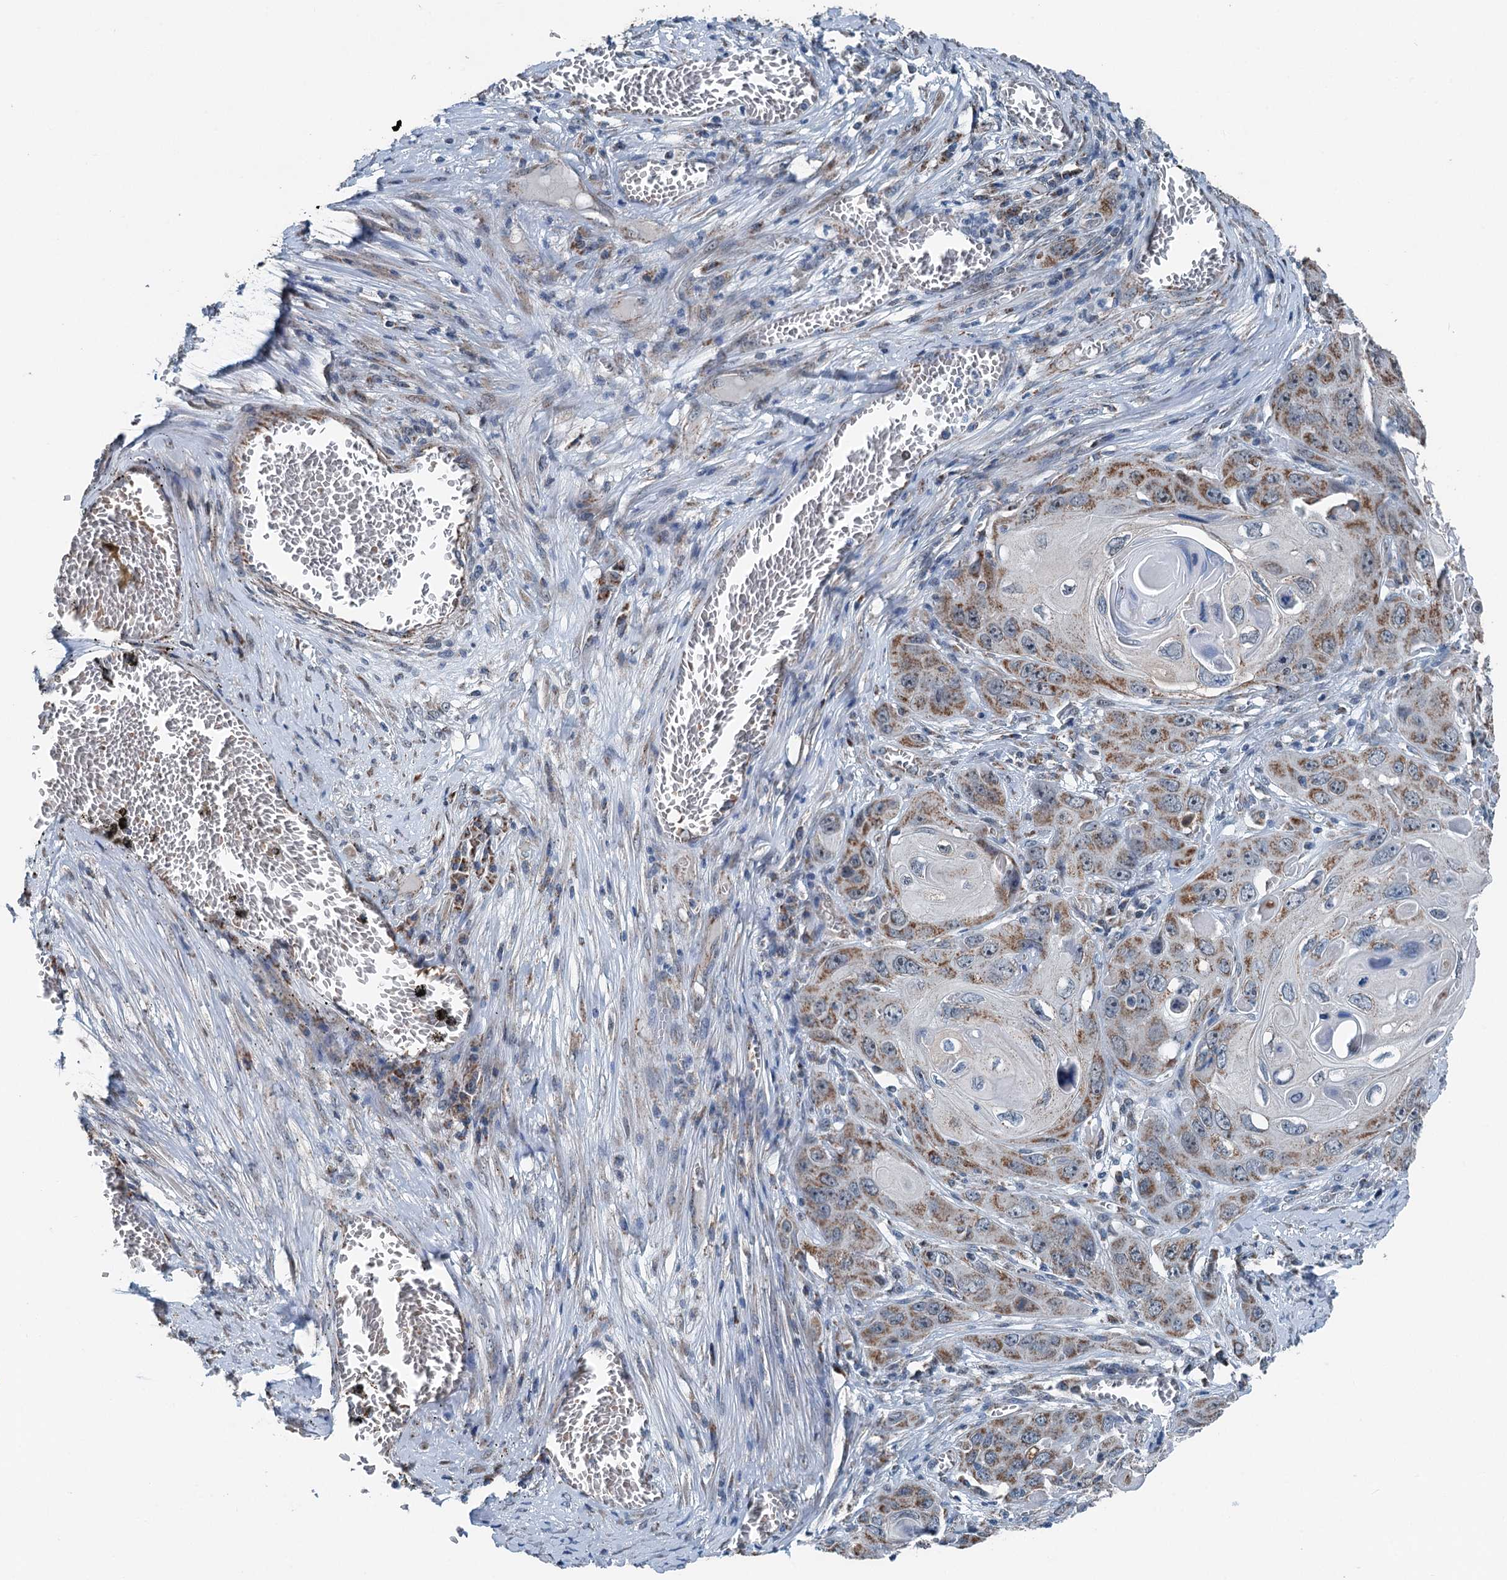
{"staining": {"intensity": "moderate", "quantity": ">75%", "location": "cytoplasmic/membranous"}, "tissue": "skin cancer", "cell_type": "Tumor cells", "image_type": "cancer", "snomed": [{"axis": "morphology", "description": "Squamous cell carcinoma, NOS"}, {"axis": "topography", "description": "Skin"}], "caption": "Skin cancer (squamous cell carcinoma) was stained to show a protein in brown. There is medium levels of moderate cytoplasmic/membranous staining in about >75% of tumor cells.", "gene": "TRPT1", "patient": {"sex": "male", "age": 55}}